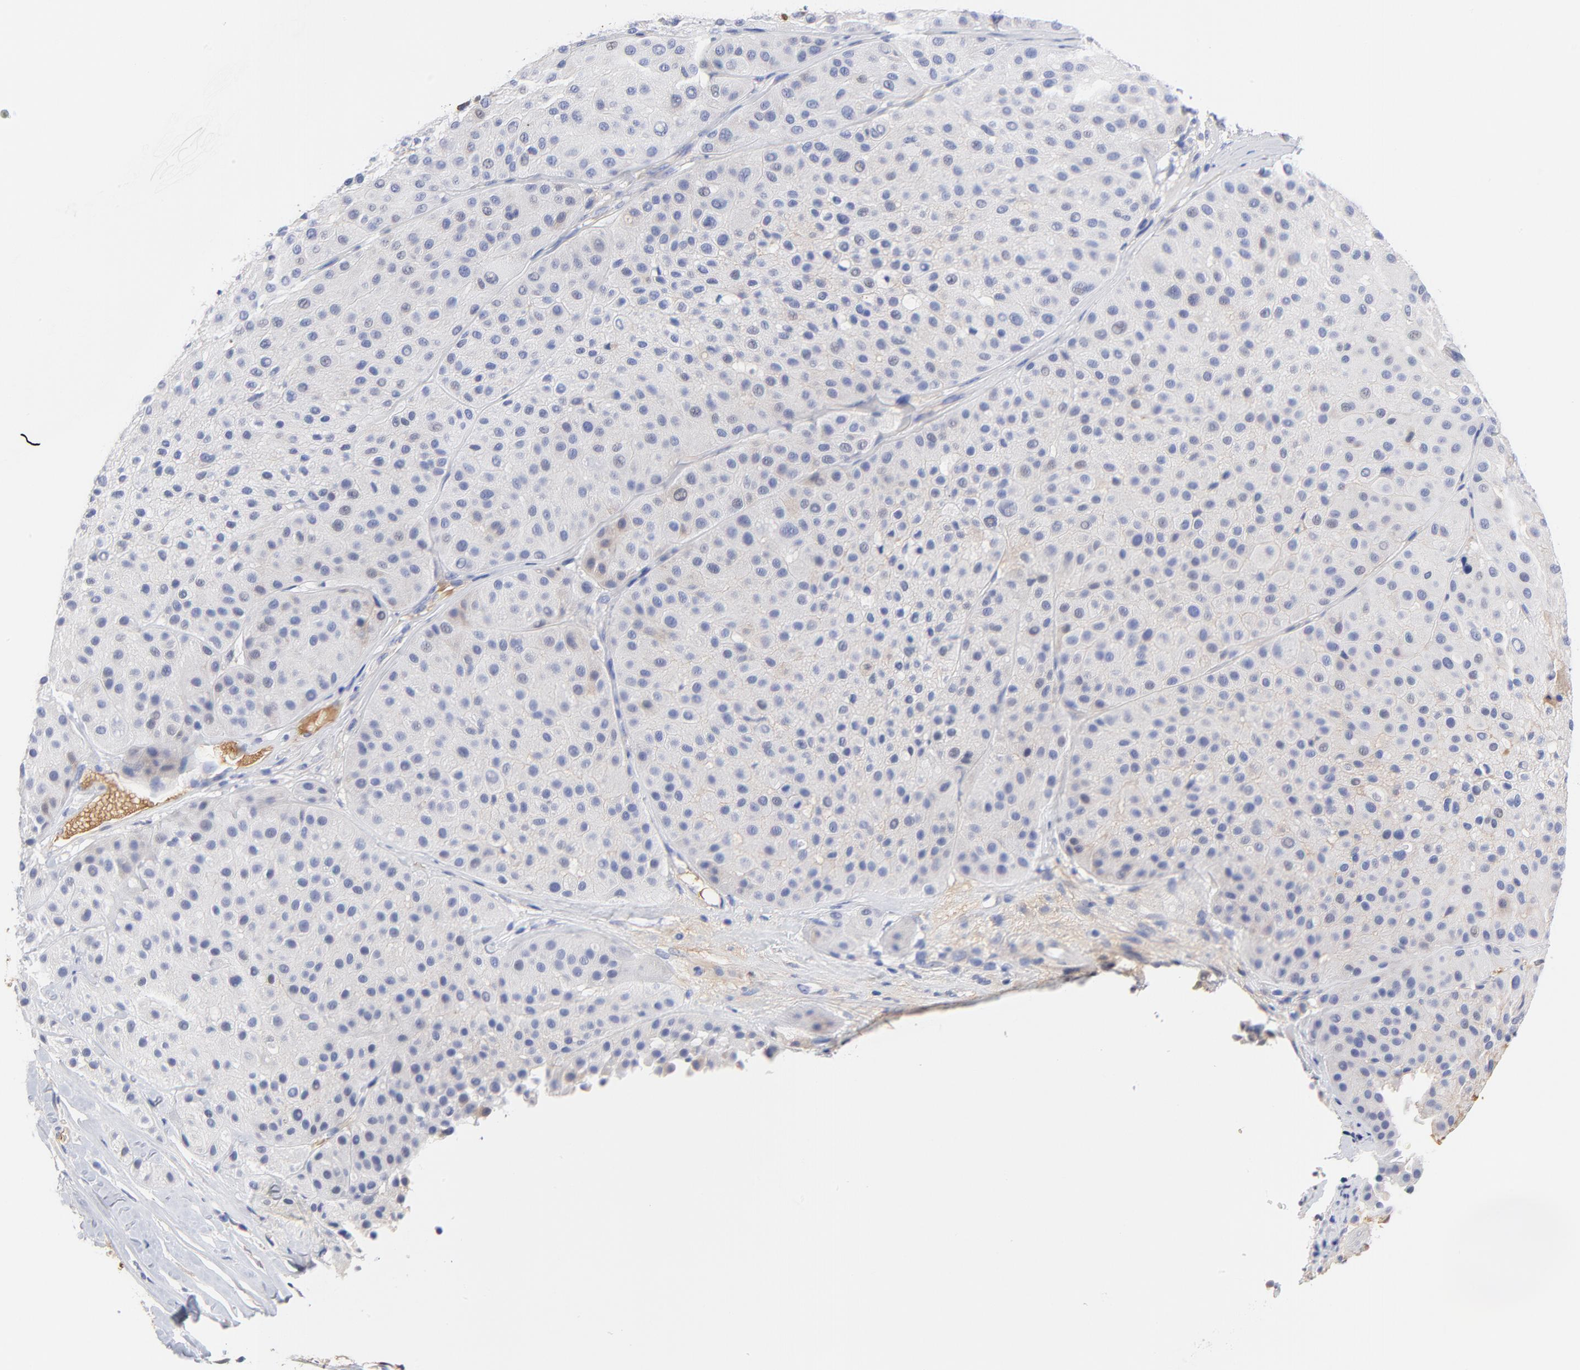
{"staining": {"intensity": "negative", "quantity": "none", "location": "none"}, "tissue": "melanoma", "cell_type": "Tumor cells", "image_type": "cancer", "snomed": [{"axis": "morphology", "description": "Normal tissue, NOS"}, {"axis": "morphology", "description": "Malignant melanoma, Metastatic site"}, {"axis": "topography", "description": "Skin"}], "caption": "Photomicrograph shows no protein staining in tumor cells of melanoma tissue. (DAB immunohistochemistry with hematoxylin counter stain).", "gene": "IGLV3-10", "patient": {"sex": "male", "age": 41}}